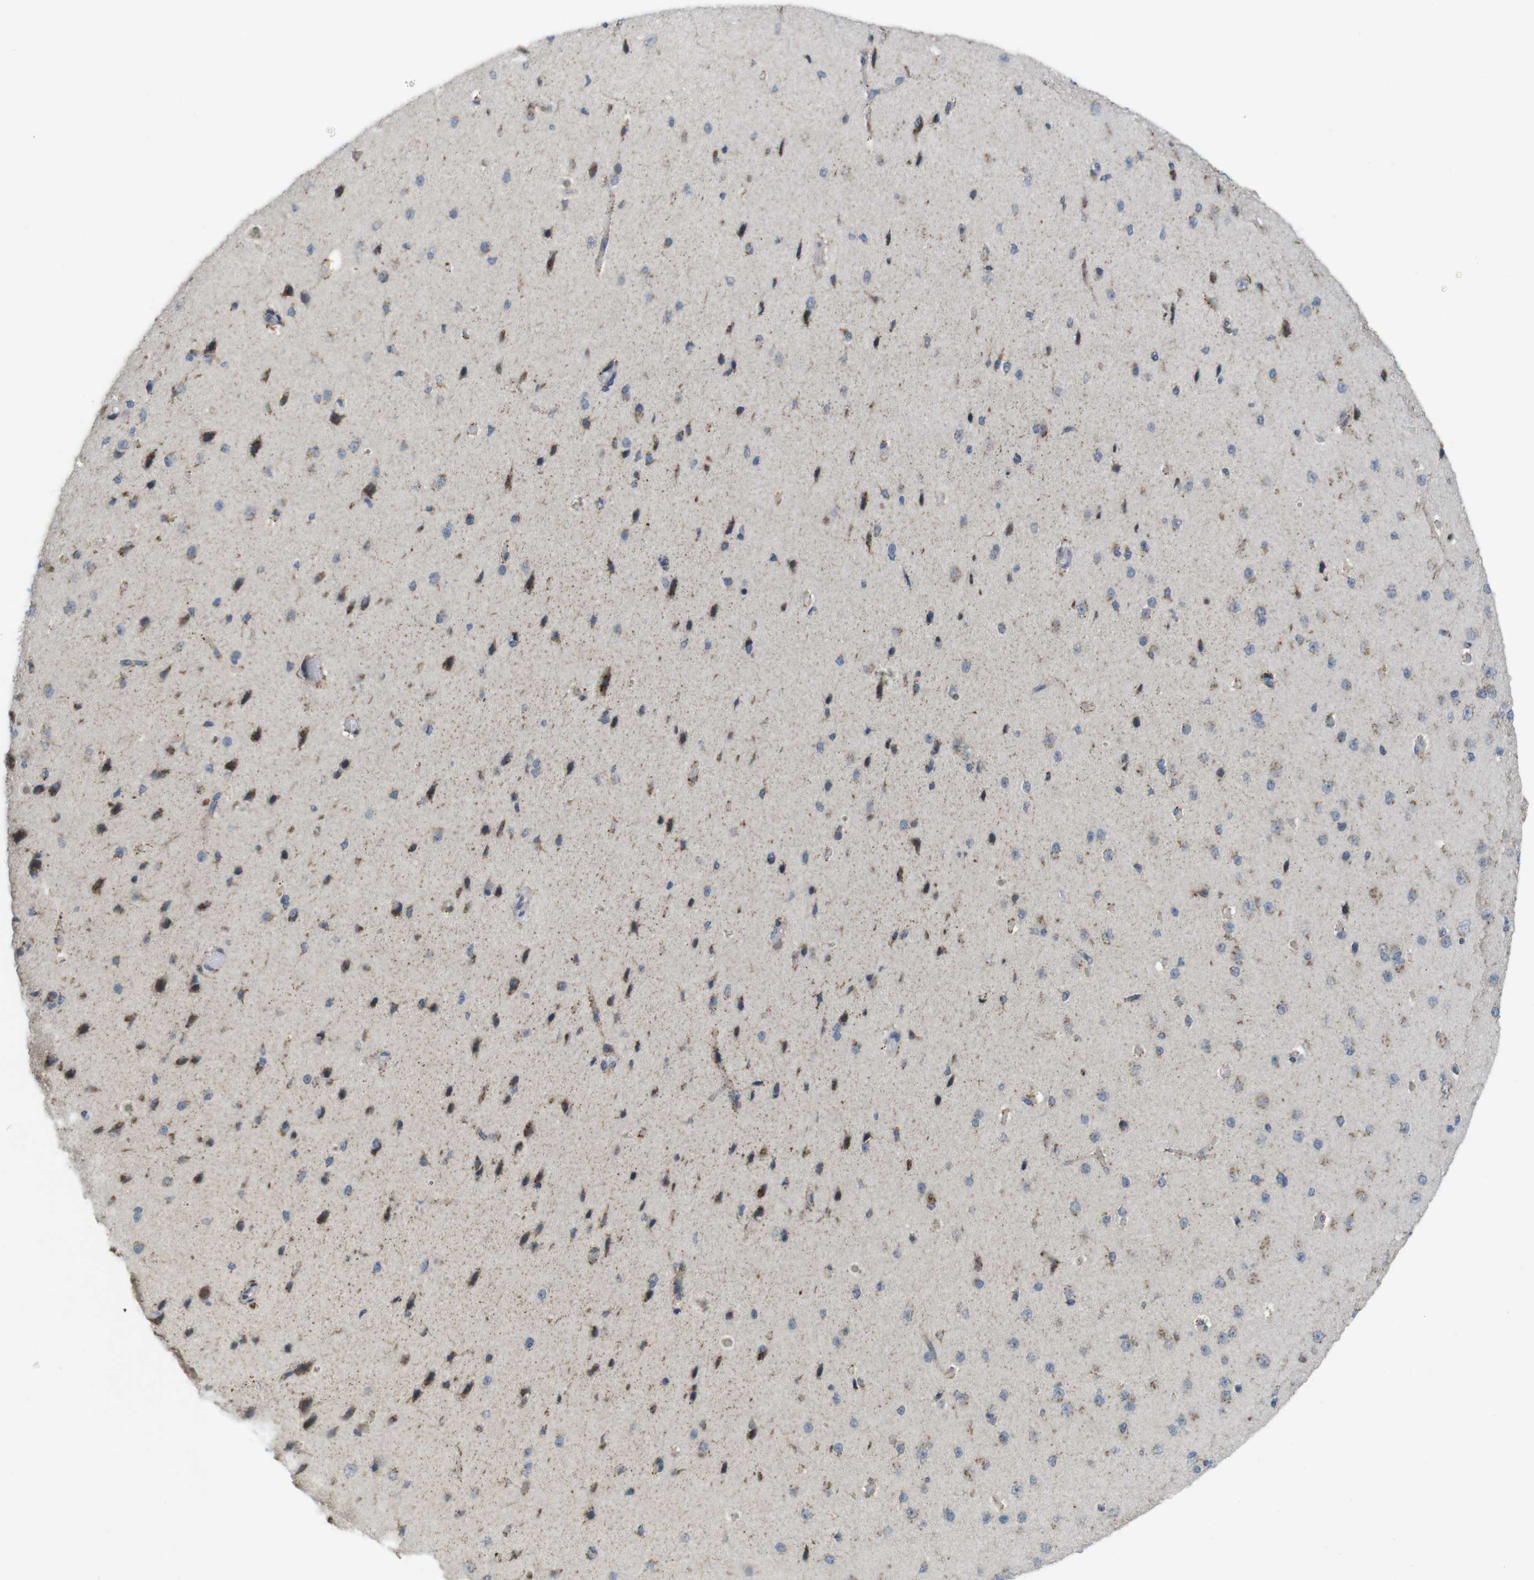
{"staining": {"intensity": "negative", "quantity": "none", "location": "none"}, "tissue": "cerebral cortex", "cell_type": "Endothelial cells", "image_type": "normal", "snomed": [{"axis": "morphology", "description": "Normal tissue, NOS"}, {"axis": "morphology", "description": "Developmental malformation"}, {"axis": "topography", "description": "Cerebral cortex"}], "caption": "An image of human cerebral cortex is negative for staining in endothelial cells. Brightfield microscopy of IHC stained with DAB (3,3'-diaminobenzidine) (brown) and hematoxylin (blue), captured at high magnification.", "gene": "YIPF3", "patient": {"sex": "female", "age": 30}}